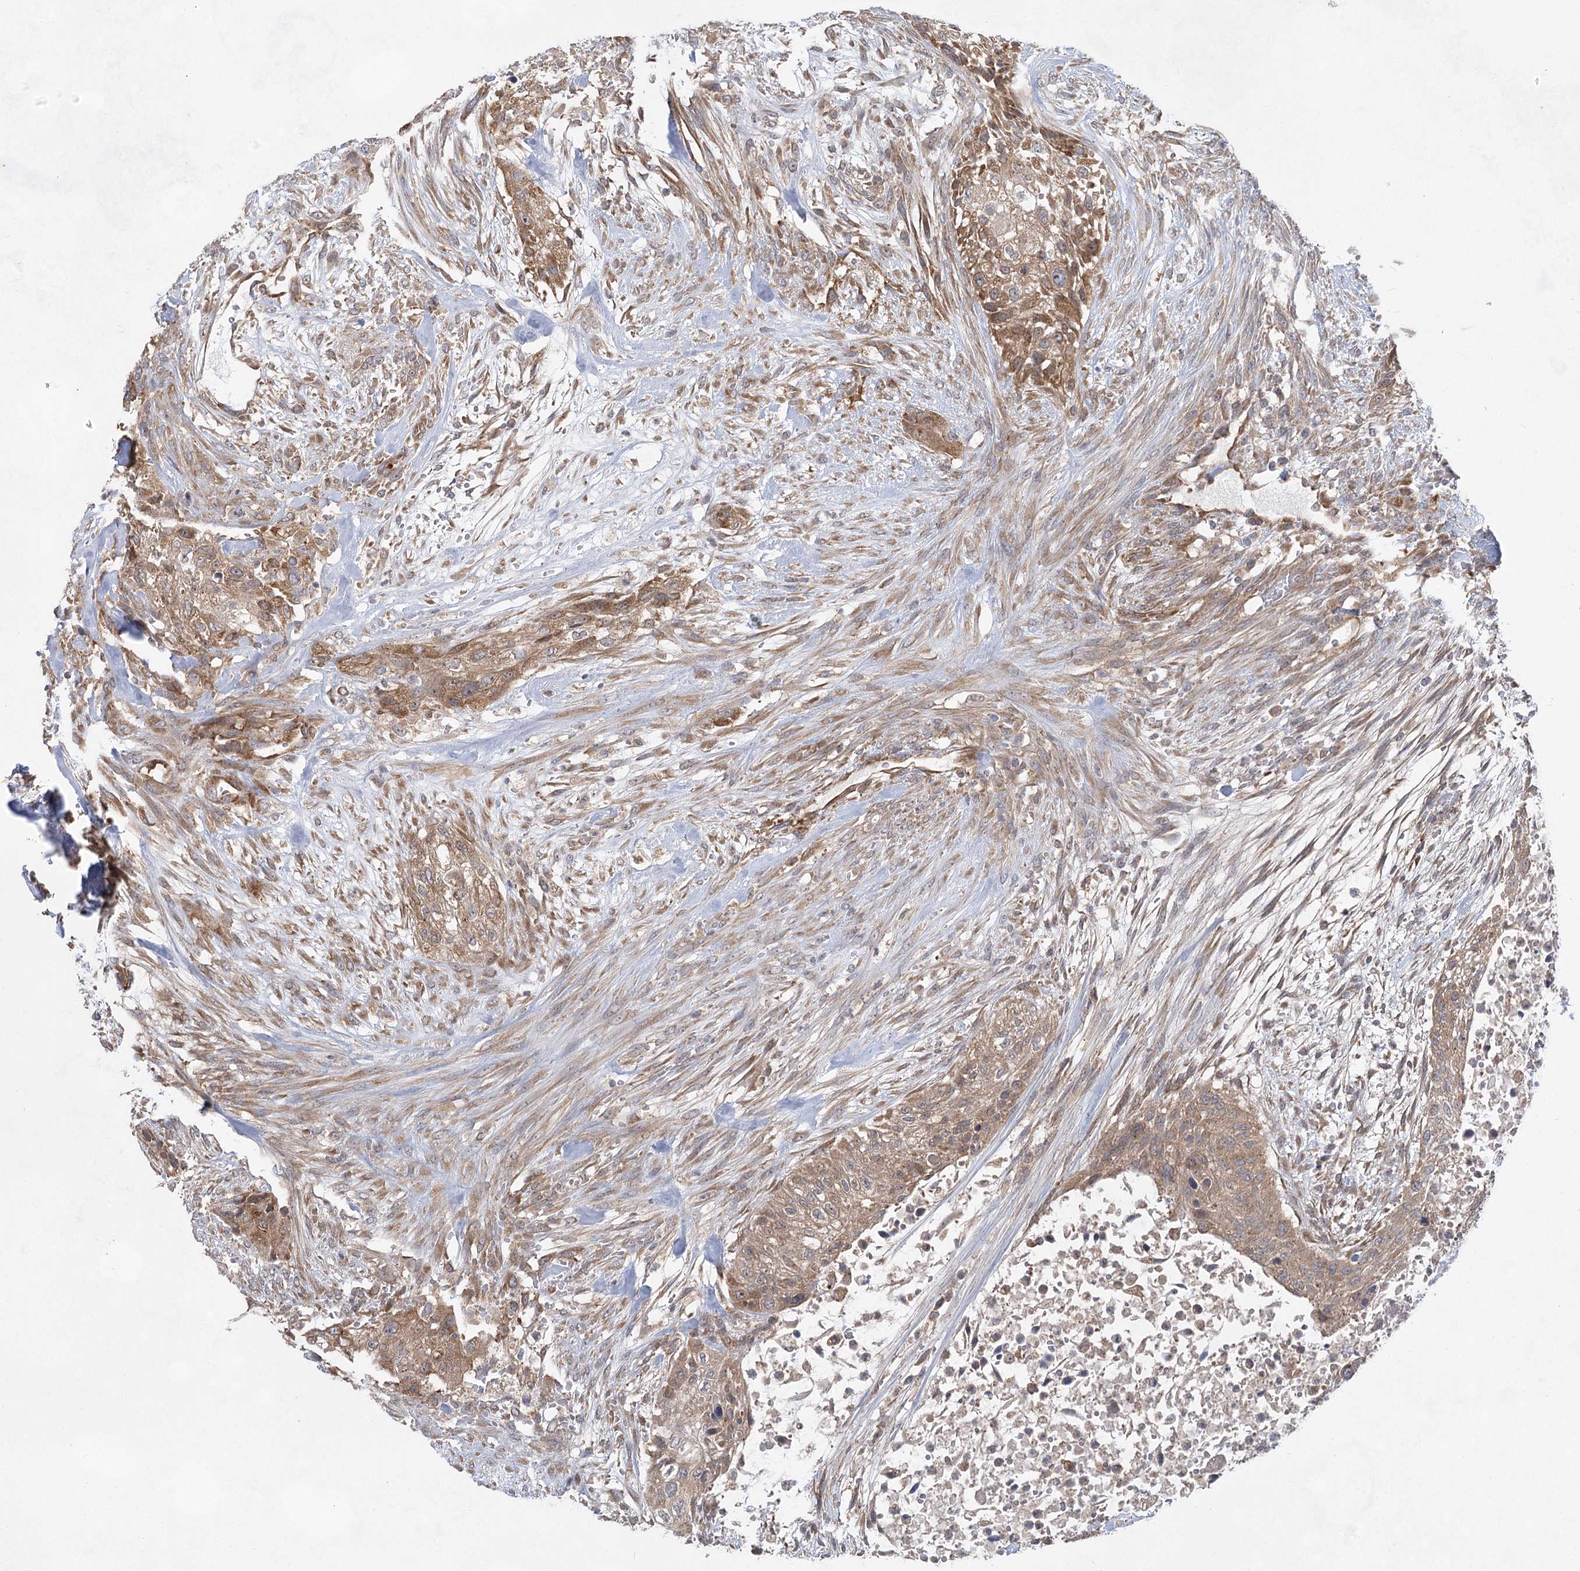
{"staining": {"intensity": "moderate", "quantity": ">75%", "location": "cytoplasmic/membranous"}, "tissue": "urothelial cancer", "cell_type": "Tumor cells", "image_type": "cancer", "snomed": [{"axis": "morphology", "description": "Urothelial carcinoma, High grade"}, {"axis": "topography", "description": "Urinary bladder"}], "caption": "Urothelial cancer stained with a protein marker shows moderate staining in tumor cells.", "gene": "EIF3A", "patient": {"sex": "male", "age": 35}}